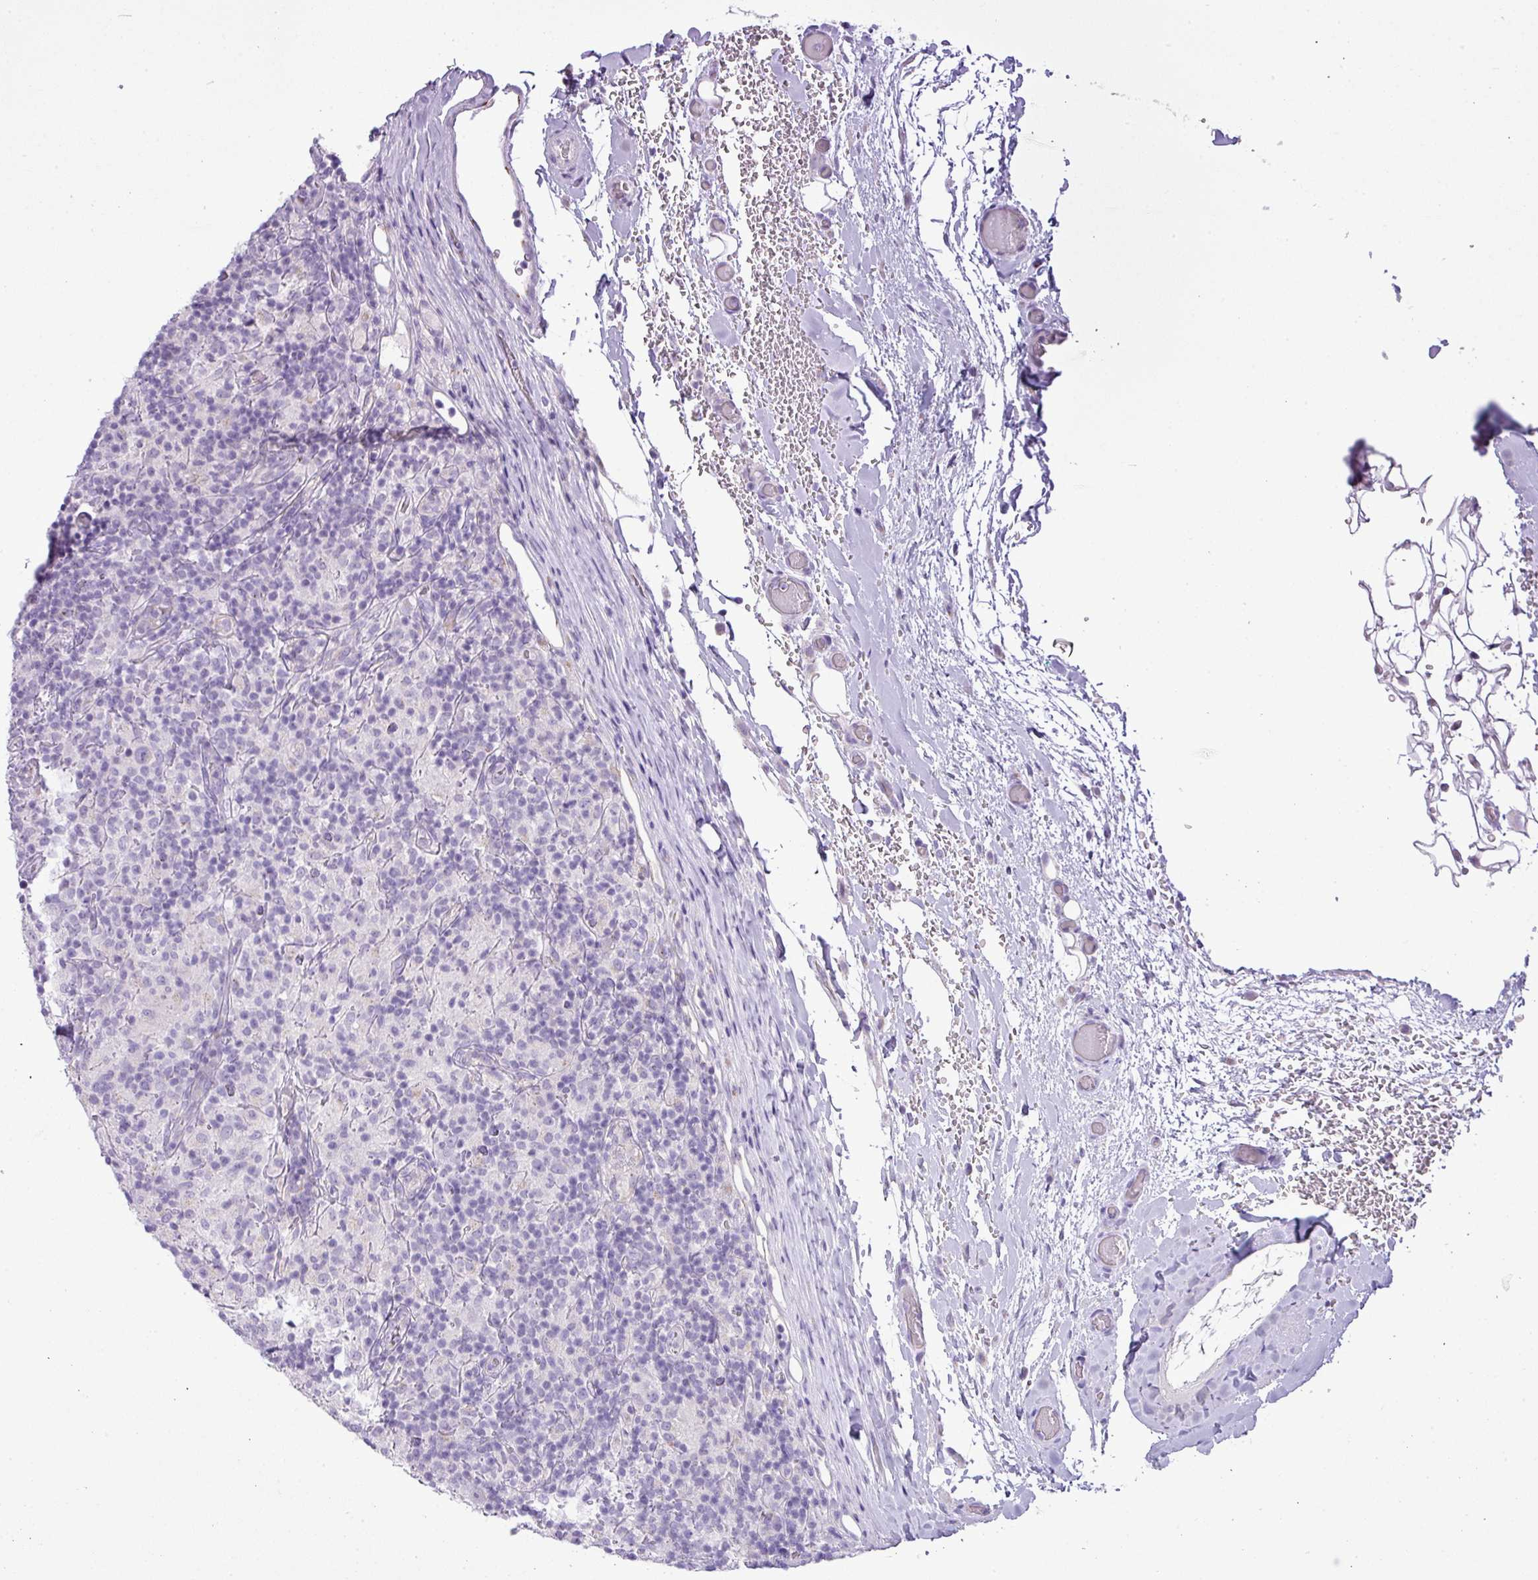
{"staining": {"intensity": "negative", "quantity": "none", "location": "none"}, "tissue": "lymphoma", "cell_type": "Tumor cells", "image_type": "cancer", "snomed": [{"axis": "morphology", "description": "Hodgkin's disease, NOS"}, {"axis": "topography", "description": "Lymph node"}], "caption": "Tumor cells are negative for brown protein staining in lymphoma.", "gene": "FAM43A", "patient": {"sex": "male", "age": 70}}